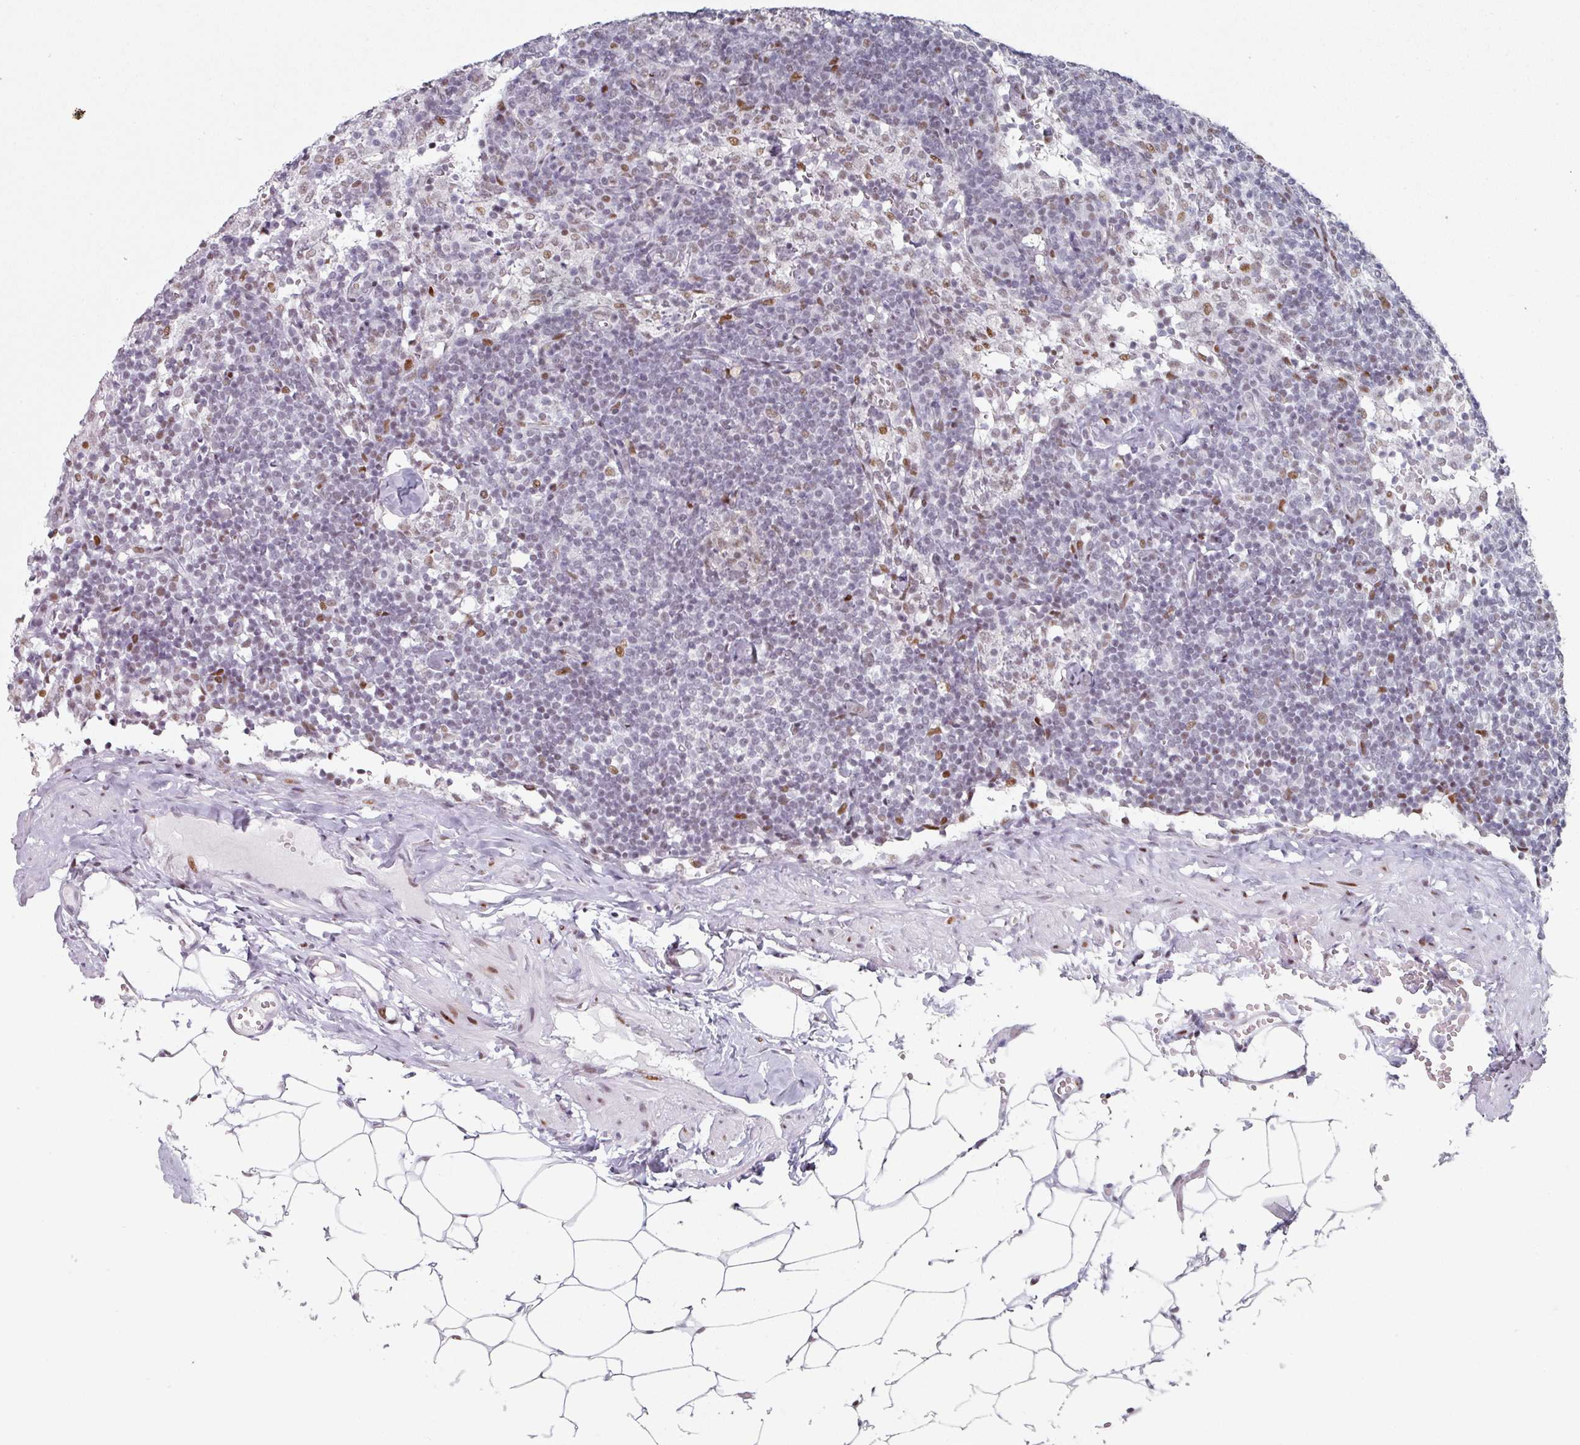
{"staining": {"intensity": "moderate", "quantity": "25%-75%", "location": "nuclear"}, "tissue": "lymph node", "cell_type": "Germinal center cells", "image_type": "normal", "snomed": [{"axis": "morphology", "description": "Normal tissue, NOS"}, {"axis": "topography", "description": "Lymph node"}], "caption": "Lymph node stained with DAB IHC reveals medium levels of moderate nuclear positivity in approximately 25%-75% of germinal center cells. (Stains: DAB (3,3'-diaminobenzidine) in brown, nuclei in blue, Microscopy: brightfield microscopy at high magnification).", "gene": "SF3B5", "patient": {"sex": "female", "age": 52}}